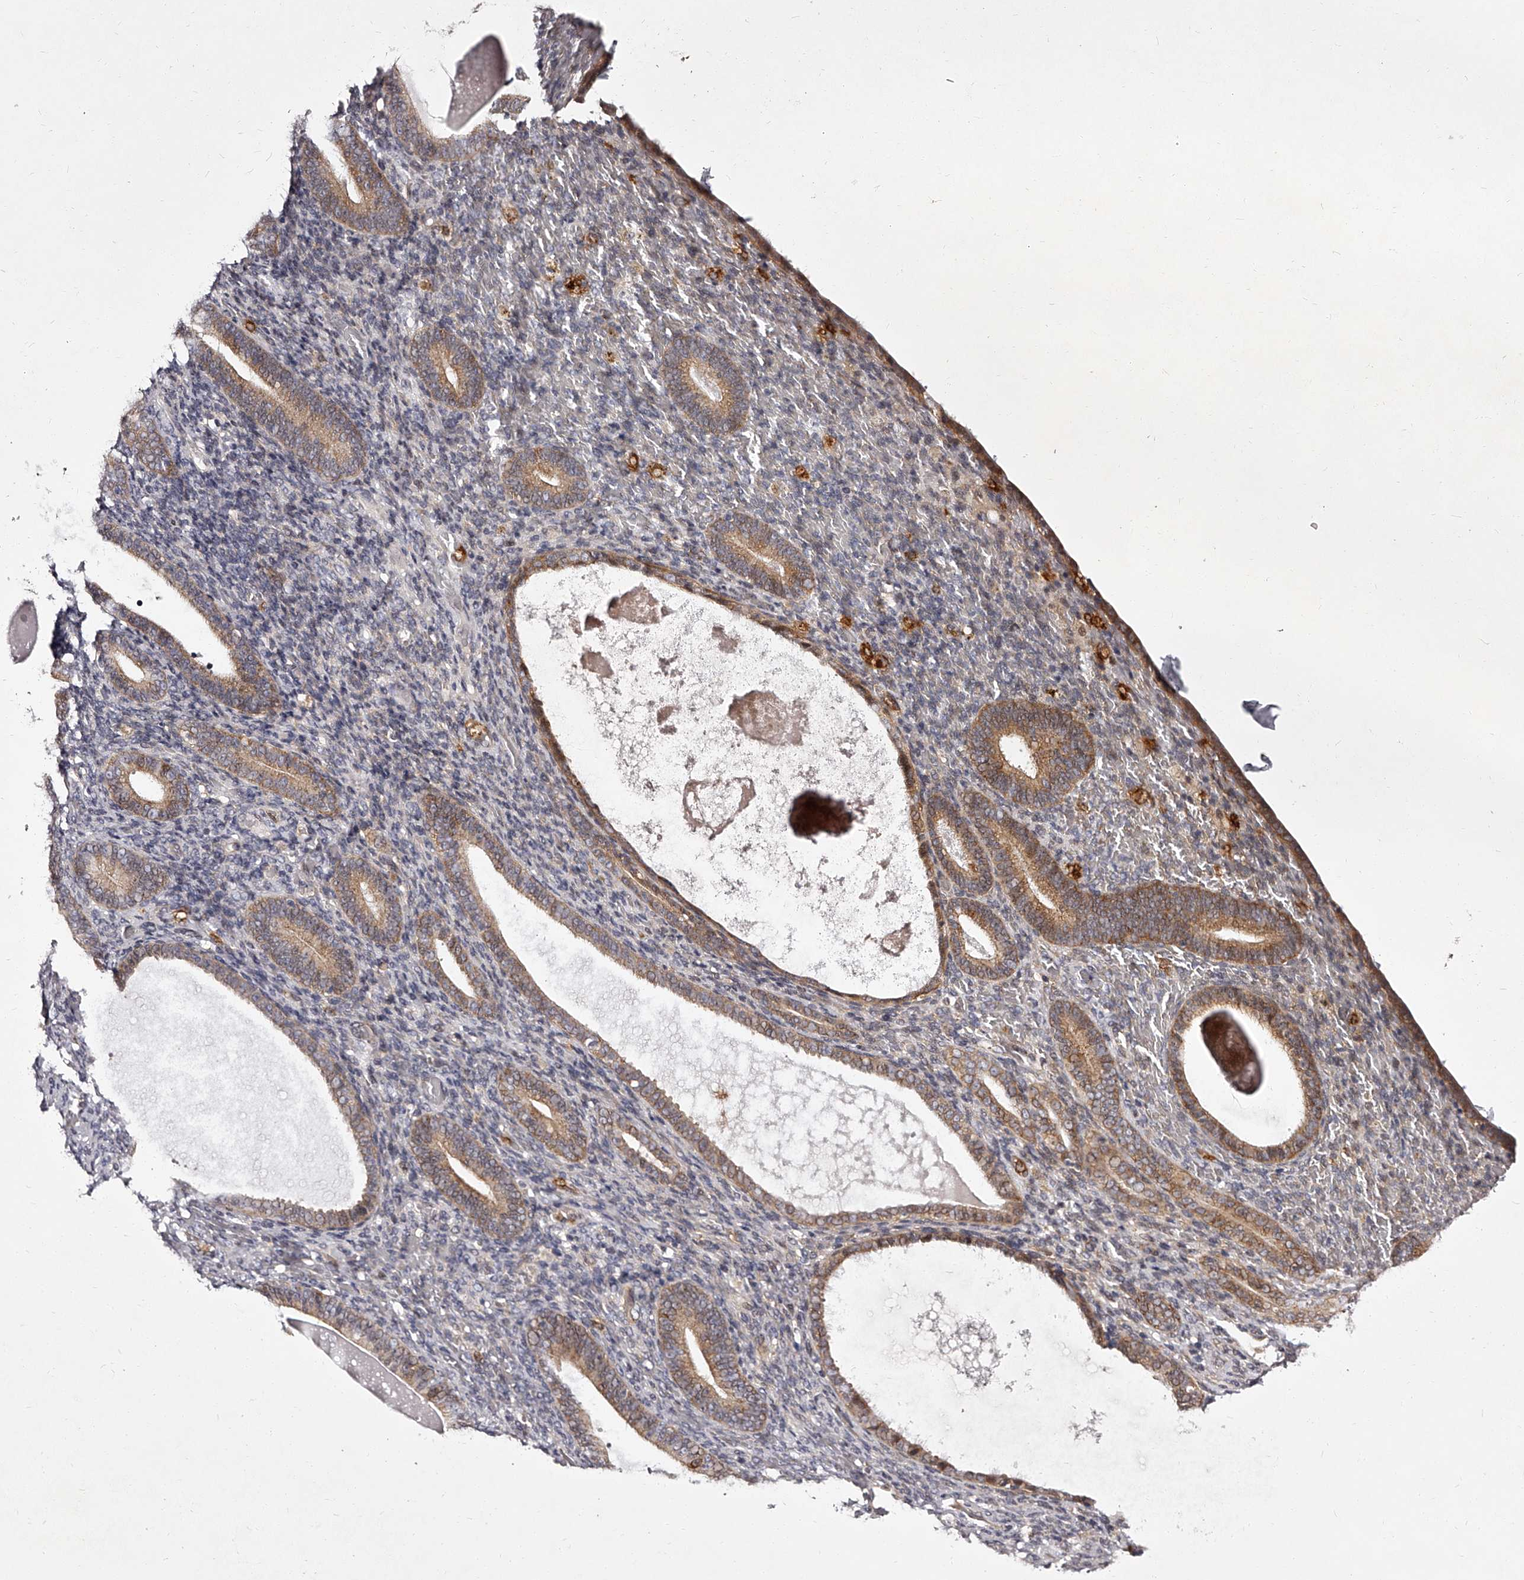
{"staining": {"intensity": "negative", "quantity": "none", "location": "none"}, "tissue": "endometrium", "cell_type": "Cells in endometrial stroma", "image_type": "normal", "snomed": [{"axis": "morphology", "description": "Normal tissue, NOS"}, {"axis": "topography", "description": "Endometrium"}], "caption": "There is no significant positivity in cells in endometrial stroma of endometrium. Nuclei are stained in blue.", "gene": "RSC1A1", "patient": {"sex": "female", "age": 51}}